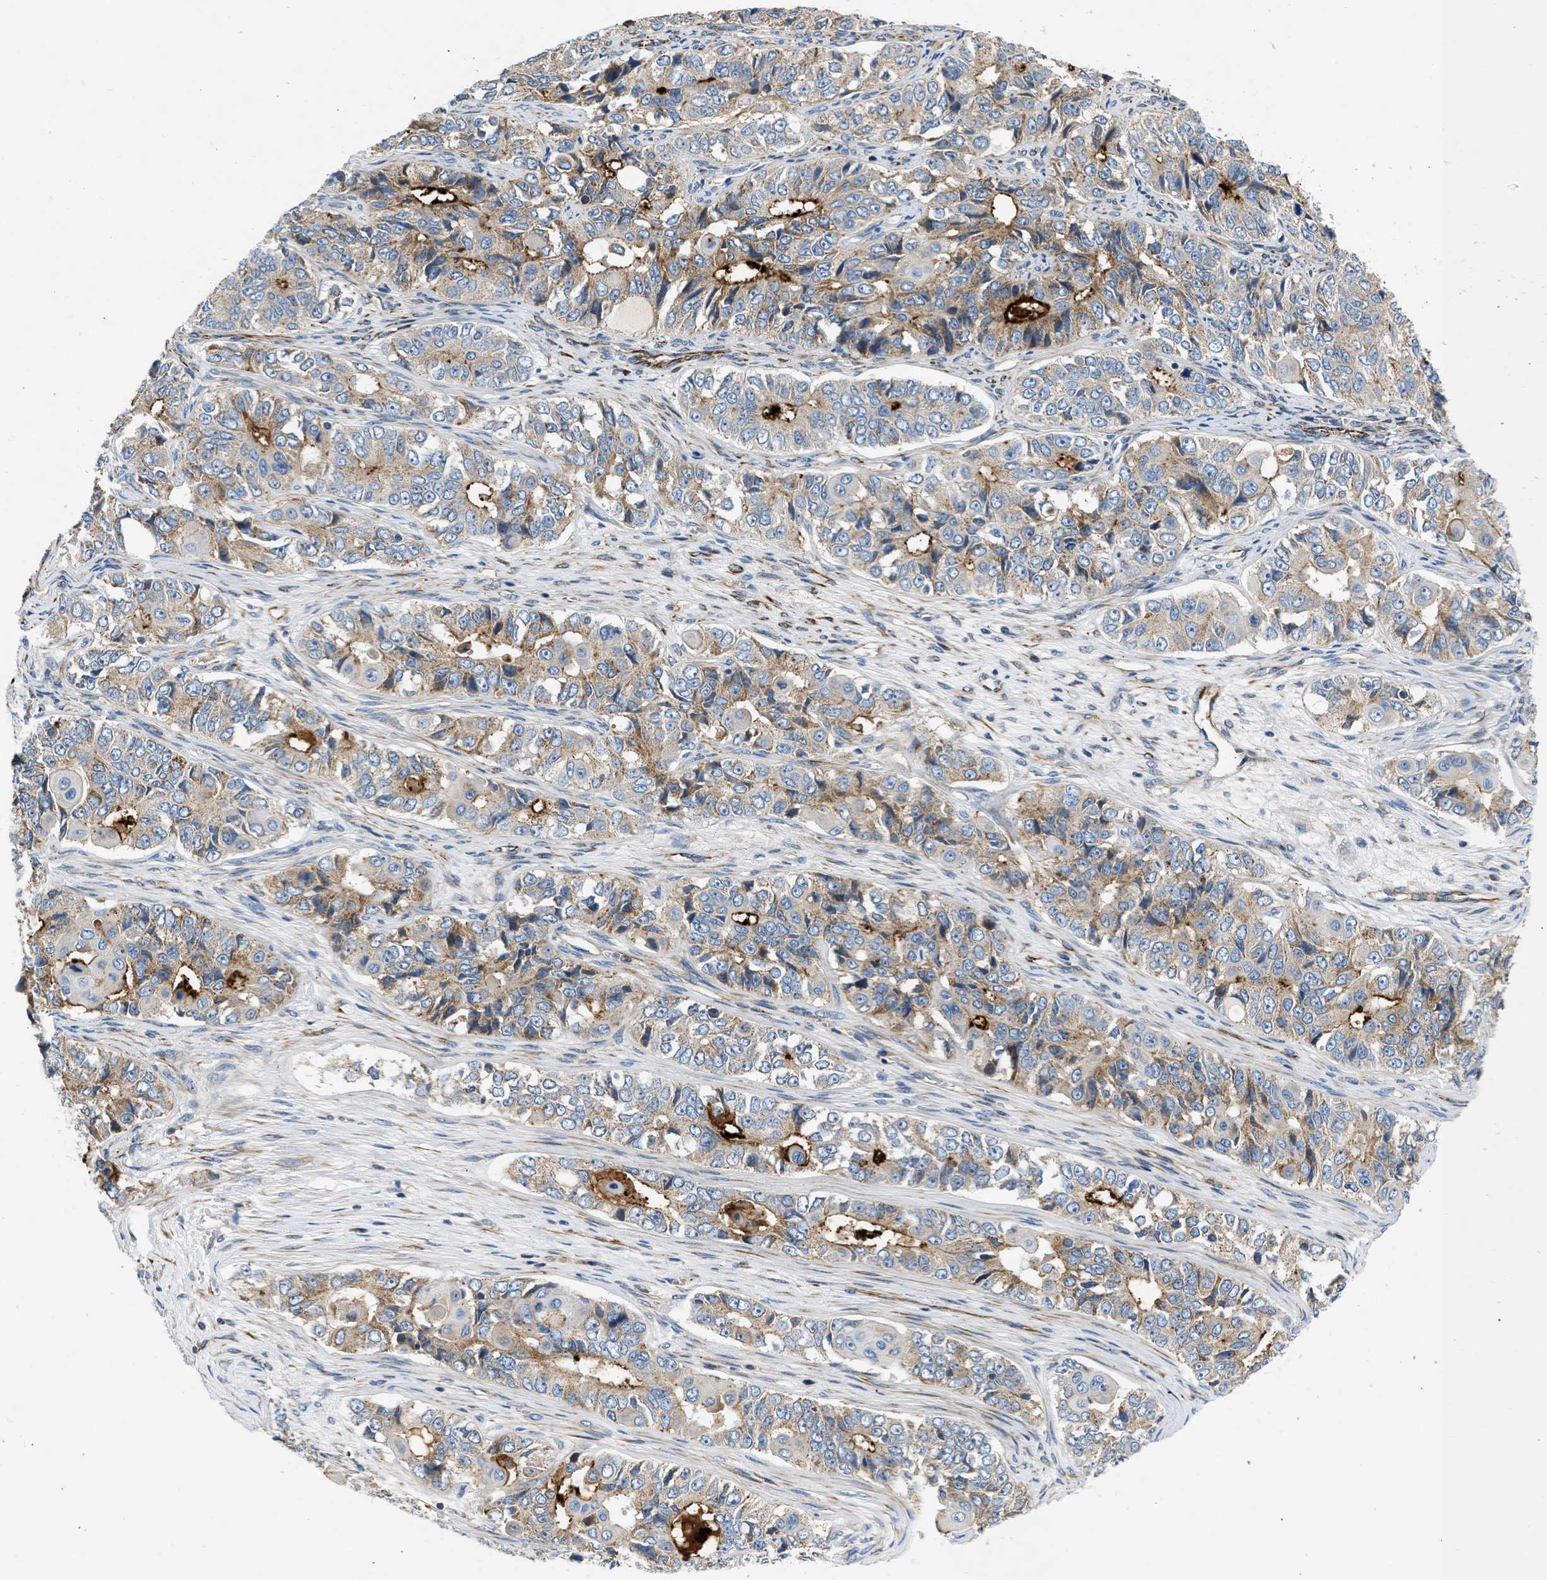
{"staining": {"intensity": "moderate", "quantity": "25%-75%", "location": "cytoplasmic/membranous"}, "tissue": "ovarian cancer", "cell_type": "Tumor cells", "image_type": "cancer", "snomed": [{"axis": "morphology", "description": "Carcinoma, endometroid"}, {"axis": "topography", "description": "Ovary"}], "caption": "This is an image of immunohistochemistry staining of ovarian cancer, which shows moderate staining in the cytoplasmic/membranous of tumor cells.", "gene": "ULK4", "patient": {"sex": "female", "age": 51}}